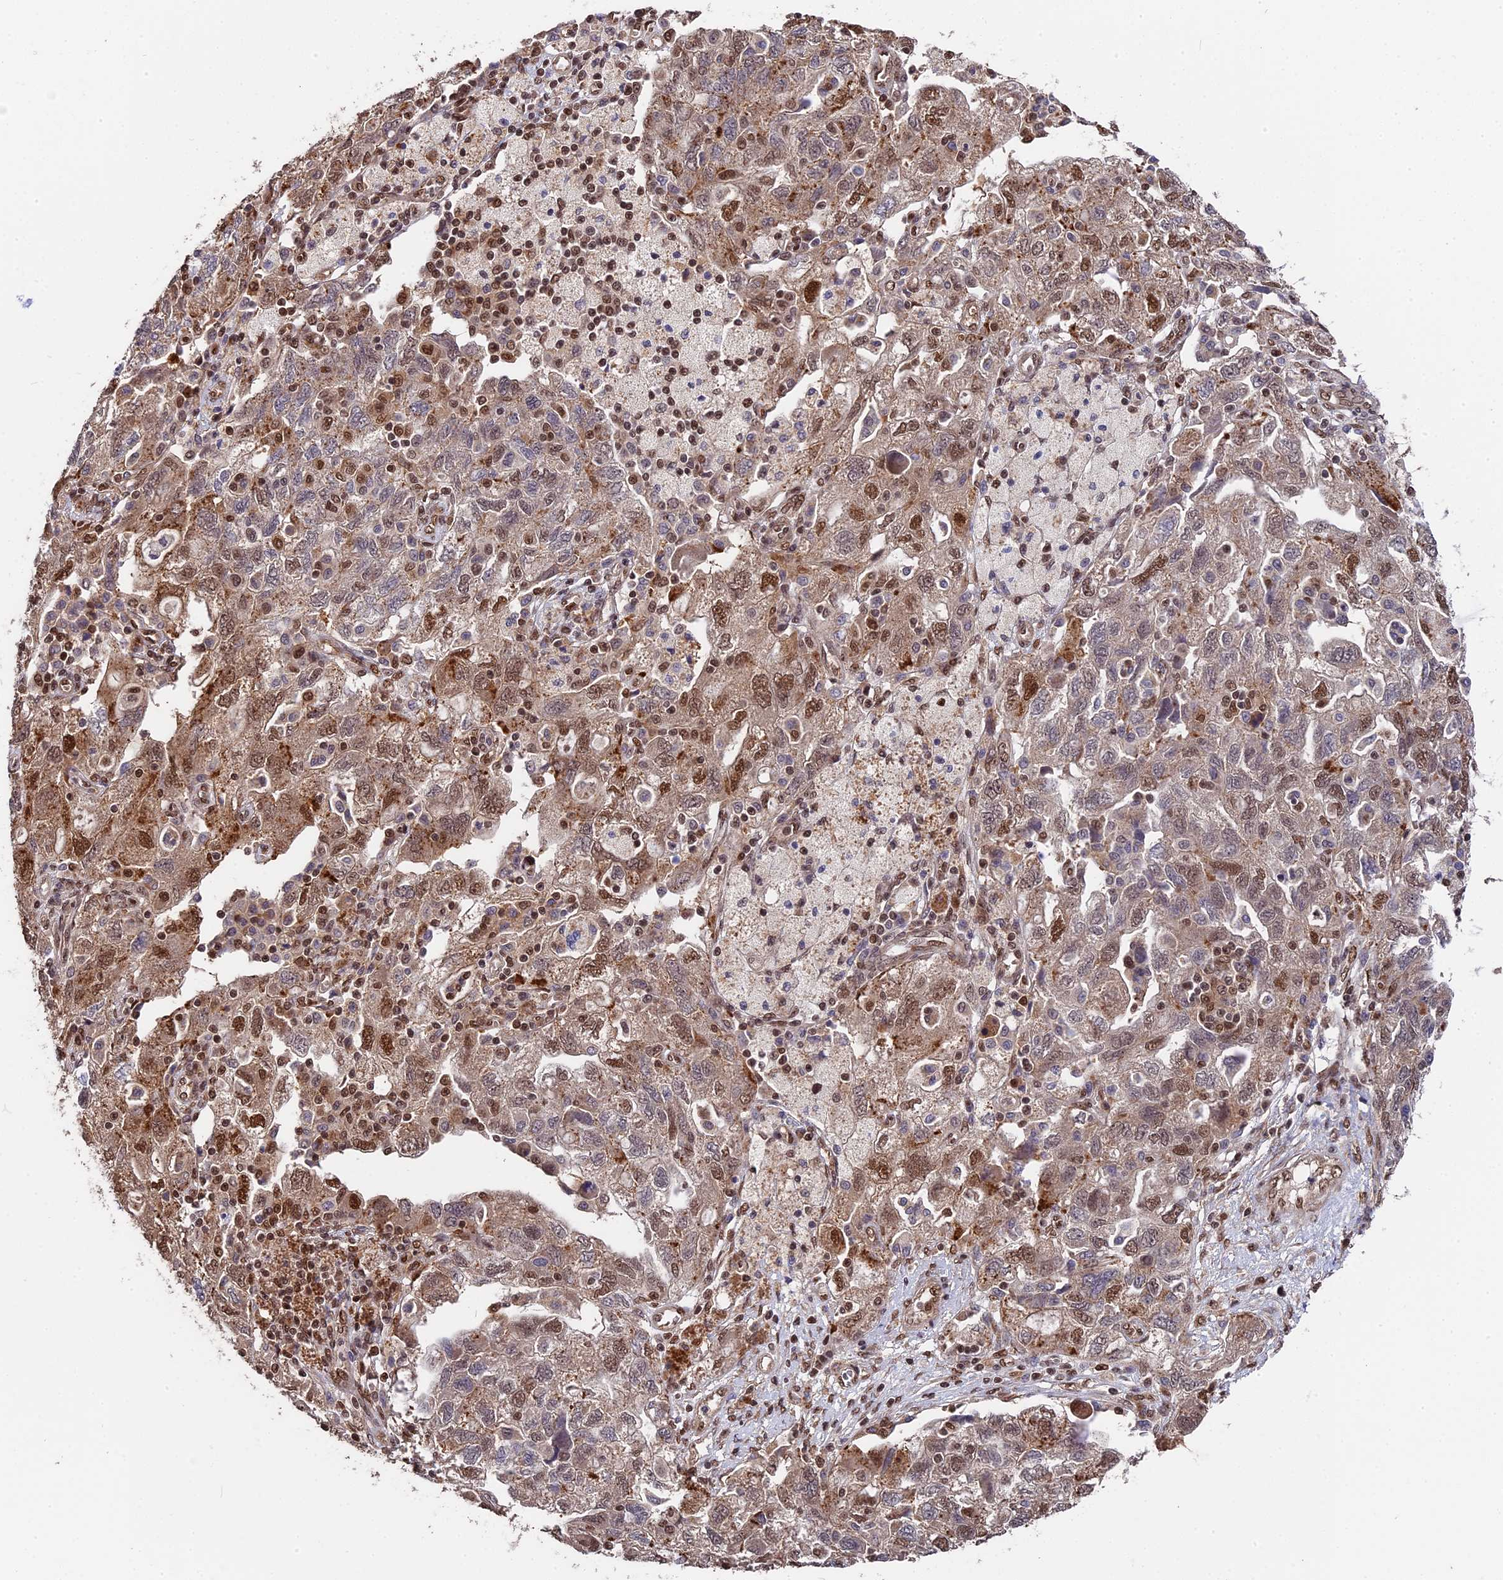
{"staining": {"intensity": "moderate", "quantity": "25%-75%", "location": "nuclear"}, "tissue": "ovarian cancer", "cell_type": "Tumor cells", "image_type": "cancer", "snomed": [{"axis": "morphology", "description": "Carcinoma, NOS"}, {"axis": "morphology", "description": "Cystadenocarcinoma, serous, NOS"}, {"axis": "topography", "description": "Ovary"}], "caption": "This photomicrograph displays IHC staining of human ovarian cancer, with medium moderate nuclear positivity in about 25%-75% of tumor cells.", "gene": "ADRM1", "patient": {"sex": "female", "age": 69}}